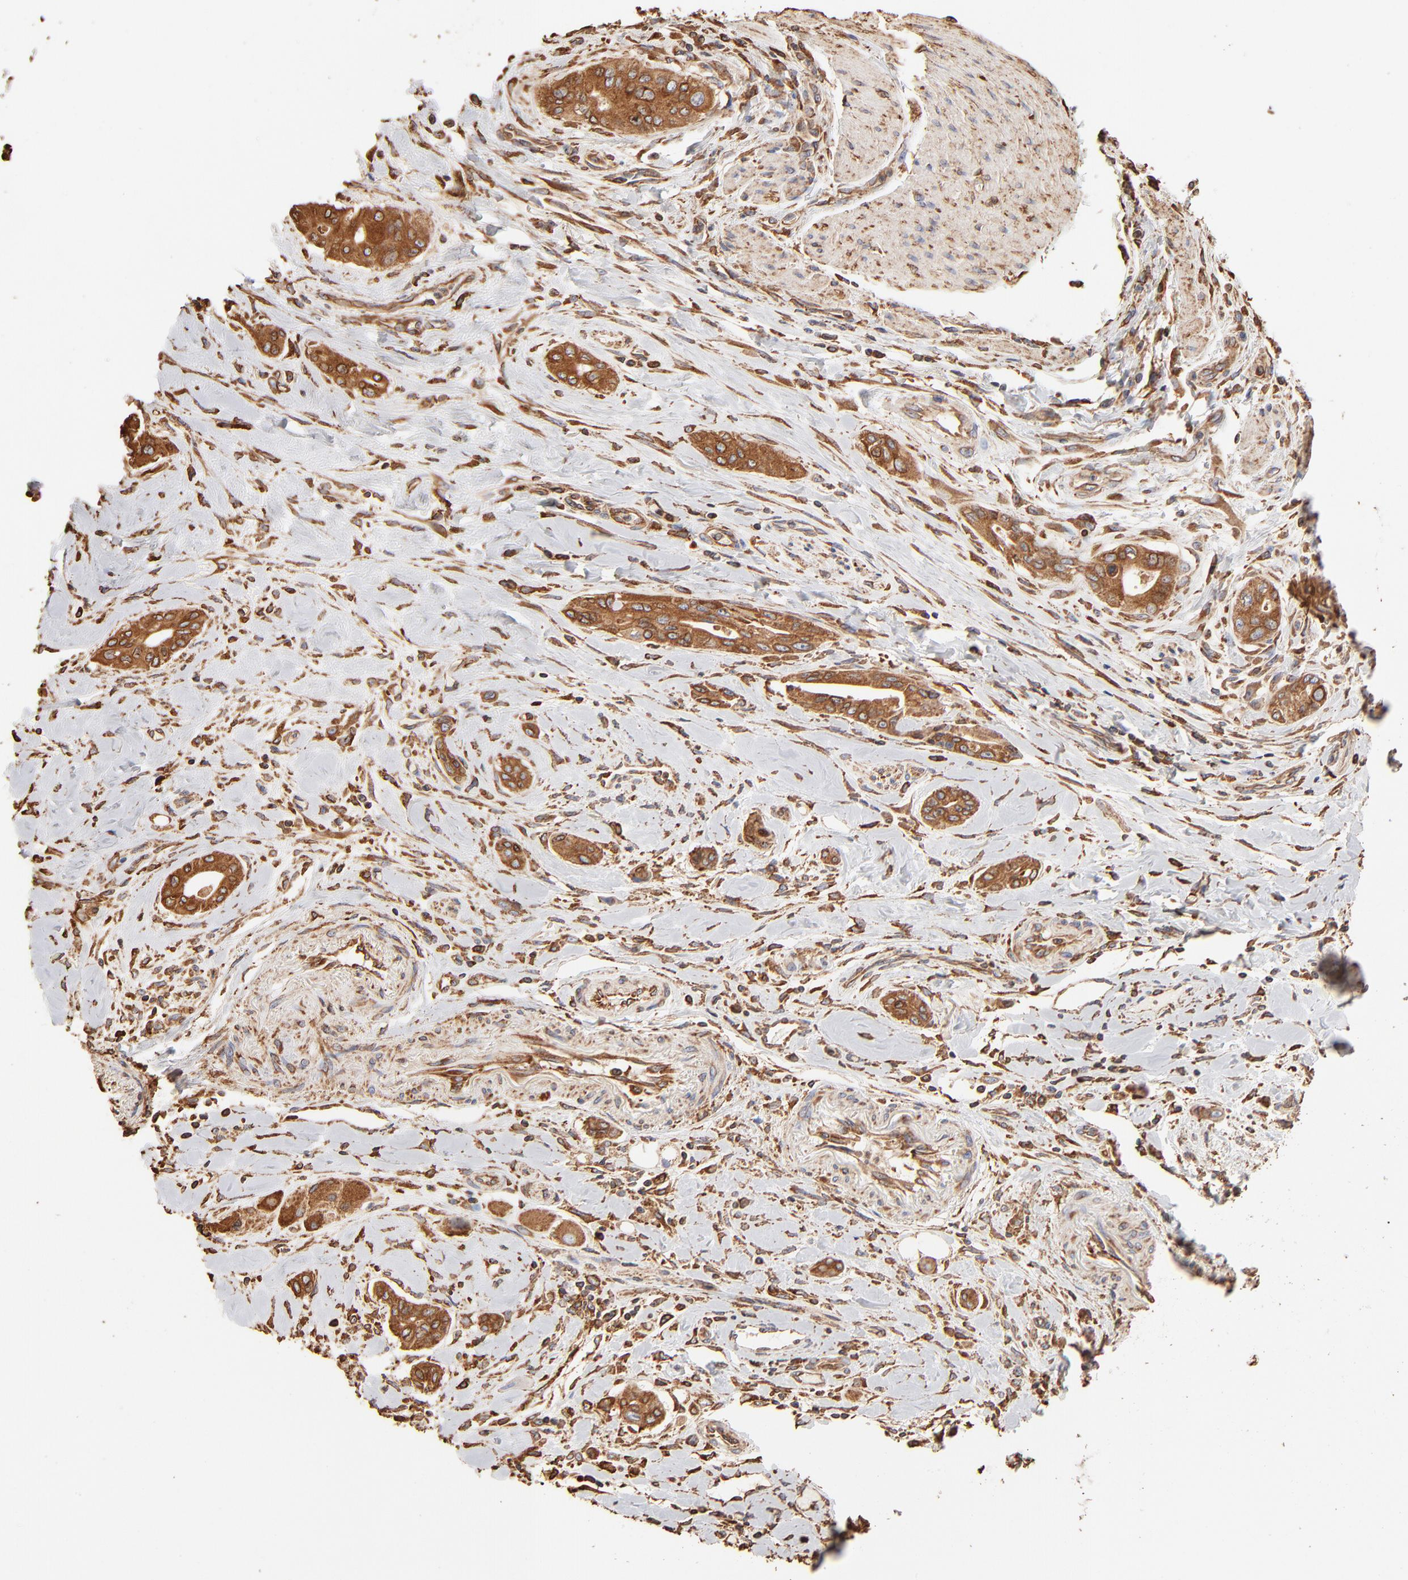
{"staining": {"intensity": "moderate", "quantity": ">75%", "location": "cytoplasmic/membranous"}, "tissue": "pancreatic cancer", "cell_type": "Tumor cells", "image_type": "cancer", "snomed": [{"axis": "morphology", "description": "Adenocarcinoma, NOS"}, {"axis": "topography", "description": "Pancreas"}], "caption": "Adenocarcinoma (pancreatic) was stained to show a protein in brown. There is medium levels of moderate cytoplasmic/membranous staining in about >75% of tumor cells. The protein of interest is shown in brown color, while the nuclei are stained blue.", "gene": "PDIA3", "patient": {"sex": "male", "age": 77}}